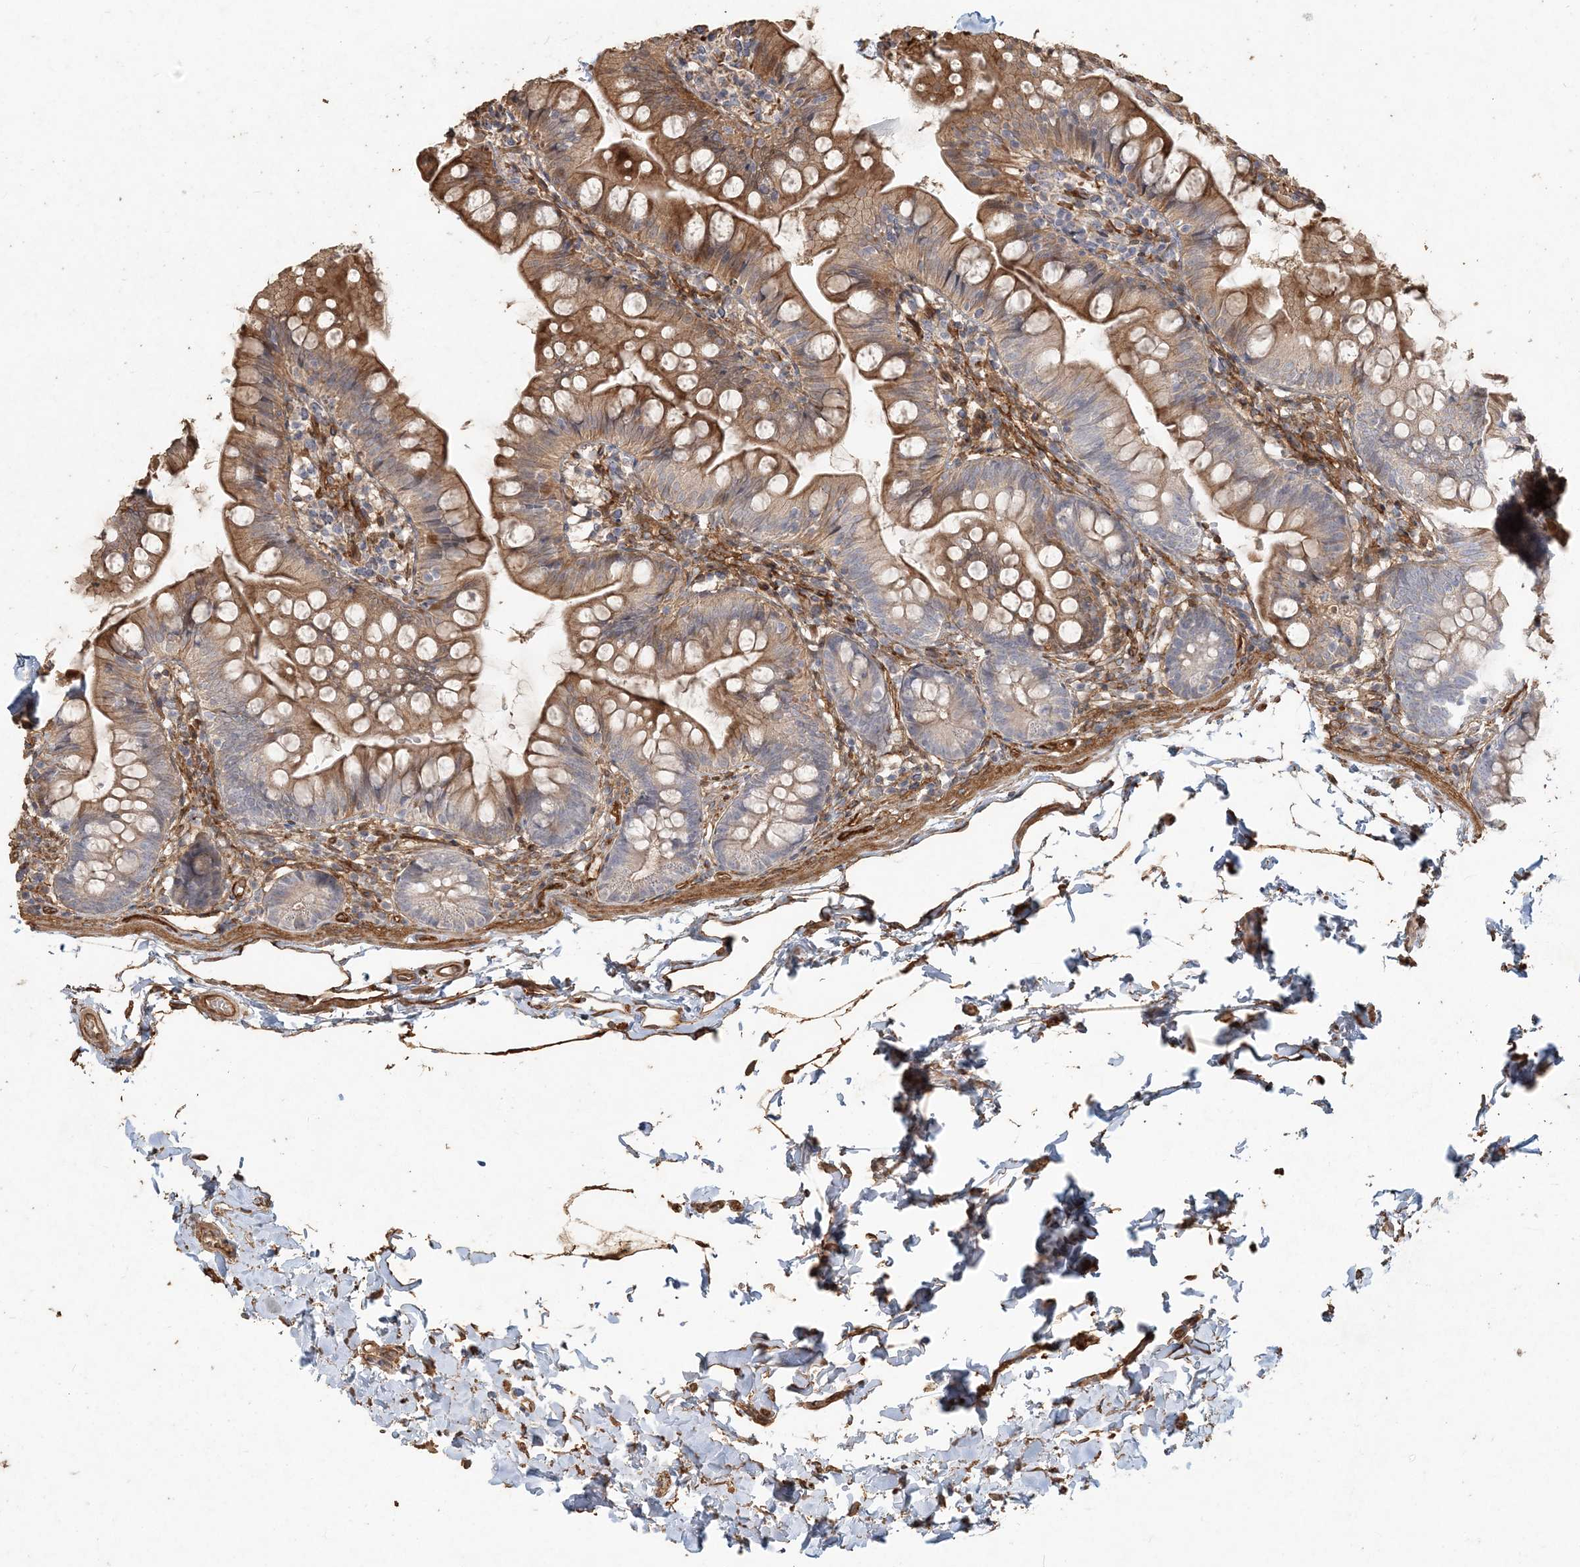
{"staining": {"intensity": "moderate", "quantity": "25%-75%", "location": "cytoplasmic/membranous"}, "tissue": "small intestine", "cell_type": "Glandular cells", "image_type": "normal", "snomed": [{"axis": "morphology", "description": "Normal tissue, NOS"}, {"axis": "topography", "description": "Small intestine"}], "caption": "A brown stain shows moderate cytoplasmic/membranous positivity of a protein in glandular cells of benign human small intestine.", "gene": "RNF145", "patient": {"sex": "male", "age": 7}}